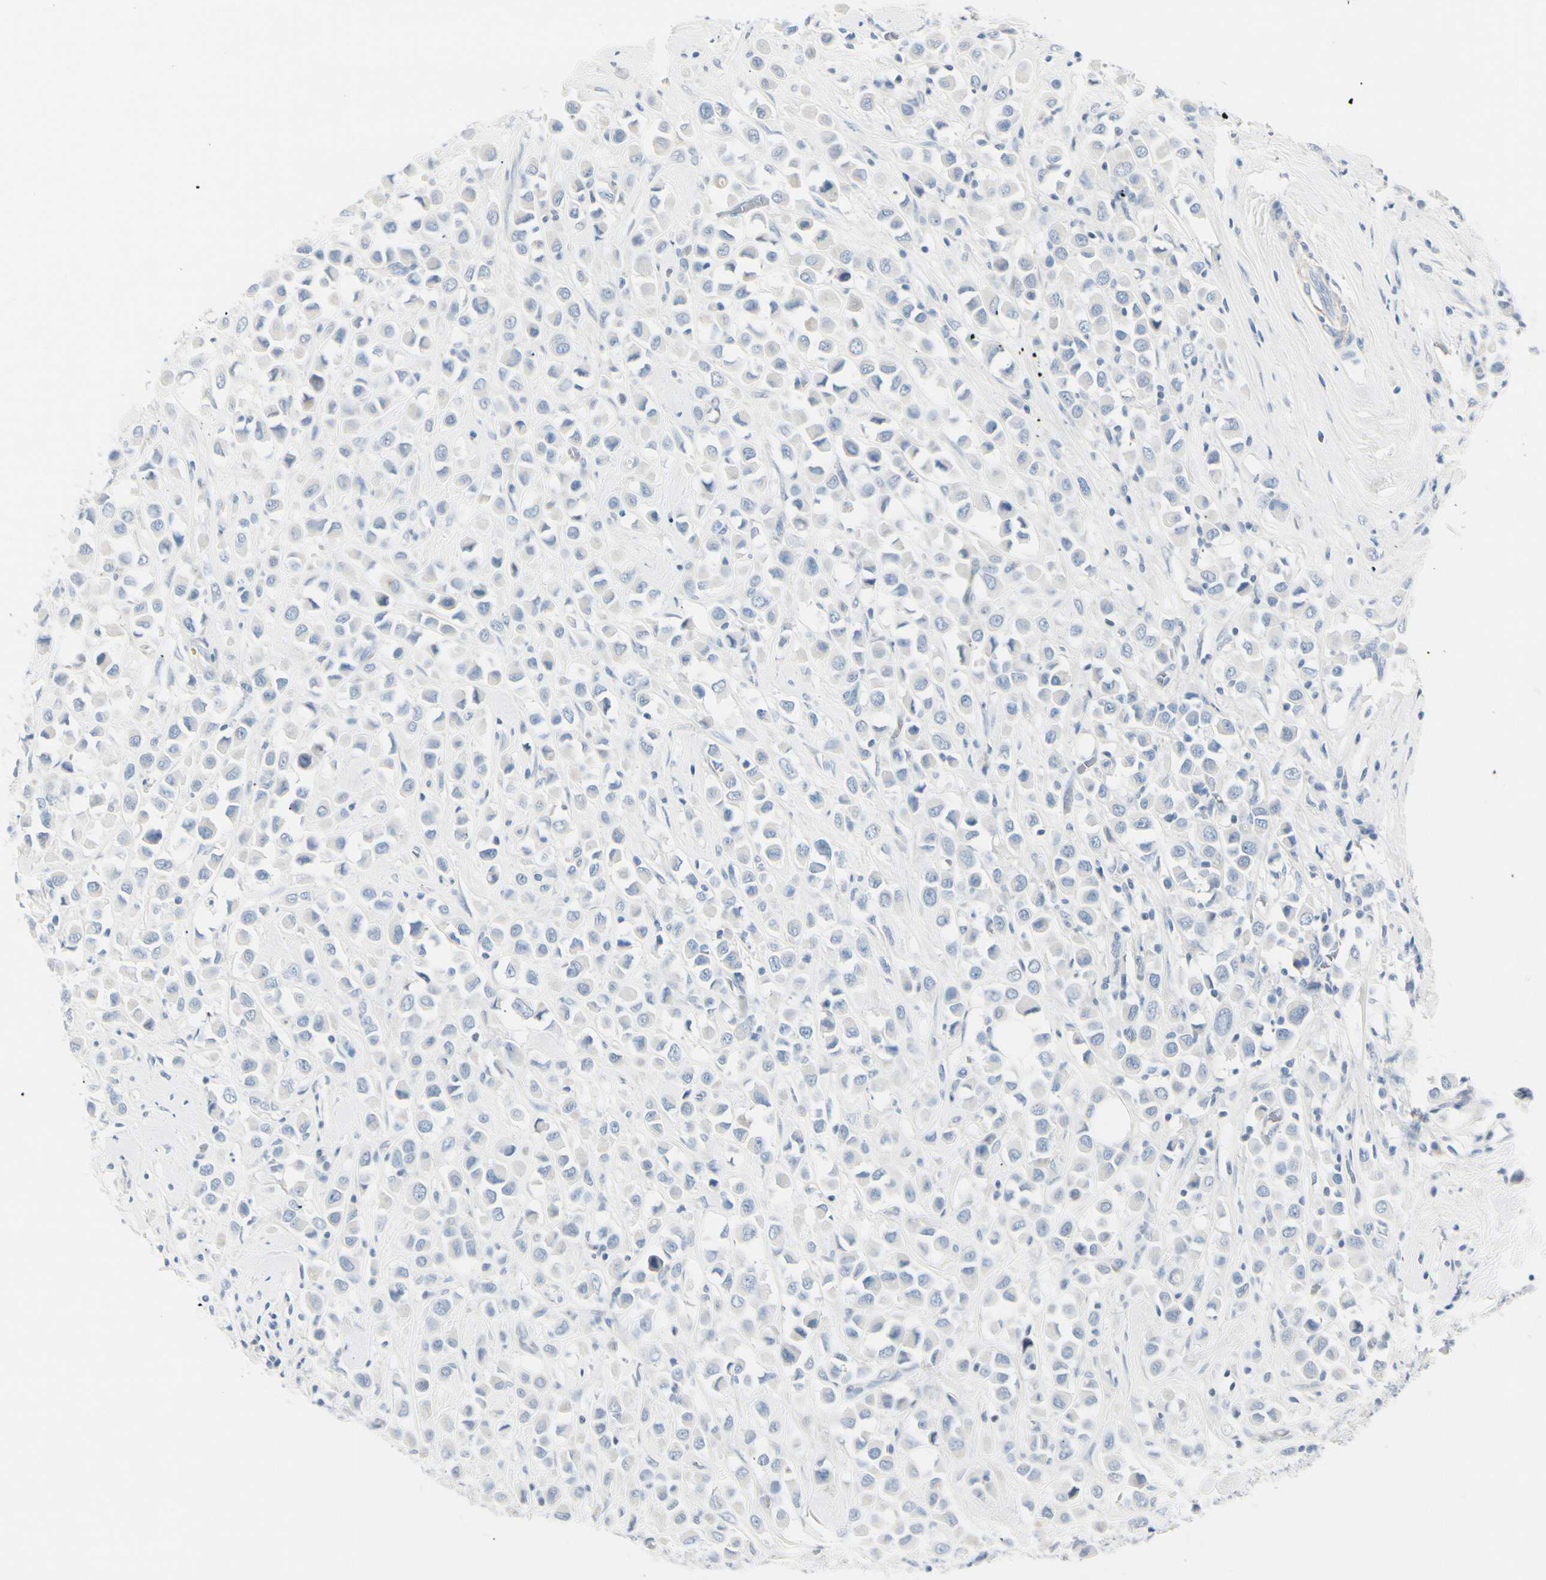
{"staining": {"intensity": "negative", "quantity": "none", "location": "none"}, "tissue": "breast cancer", "cell_type": "Tumor cells", "image_type": "cancer", "snomed": [{"axis": "morphology", "description": "Duct carcinoma"}, {"axis": "topography", "description": "Breast"}], "caption": "This photomicrograph is of intraductal carcinoma (breast) stained with immunohistochemistry to label a protein in brown with the nuclei are counter-stained blue. There is no staining in tumor cells.", "gene": "CDHR5", "patient": {"sex": "female", "age": 61}}